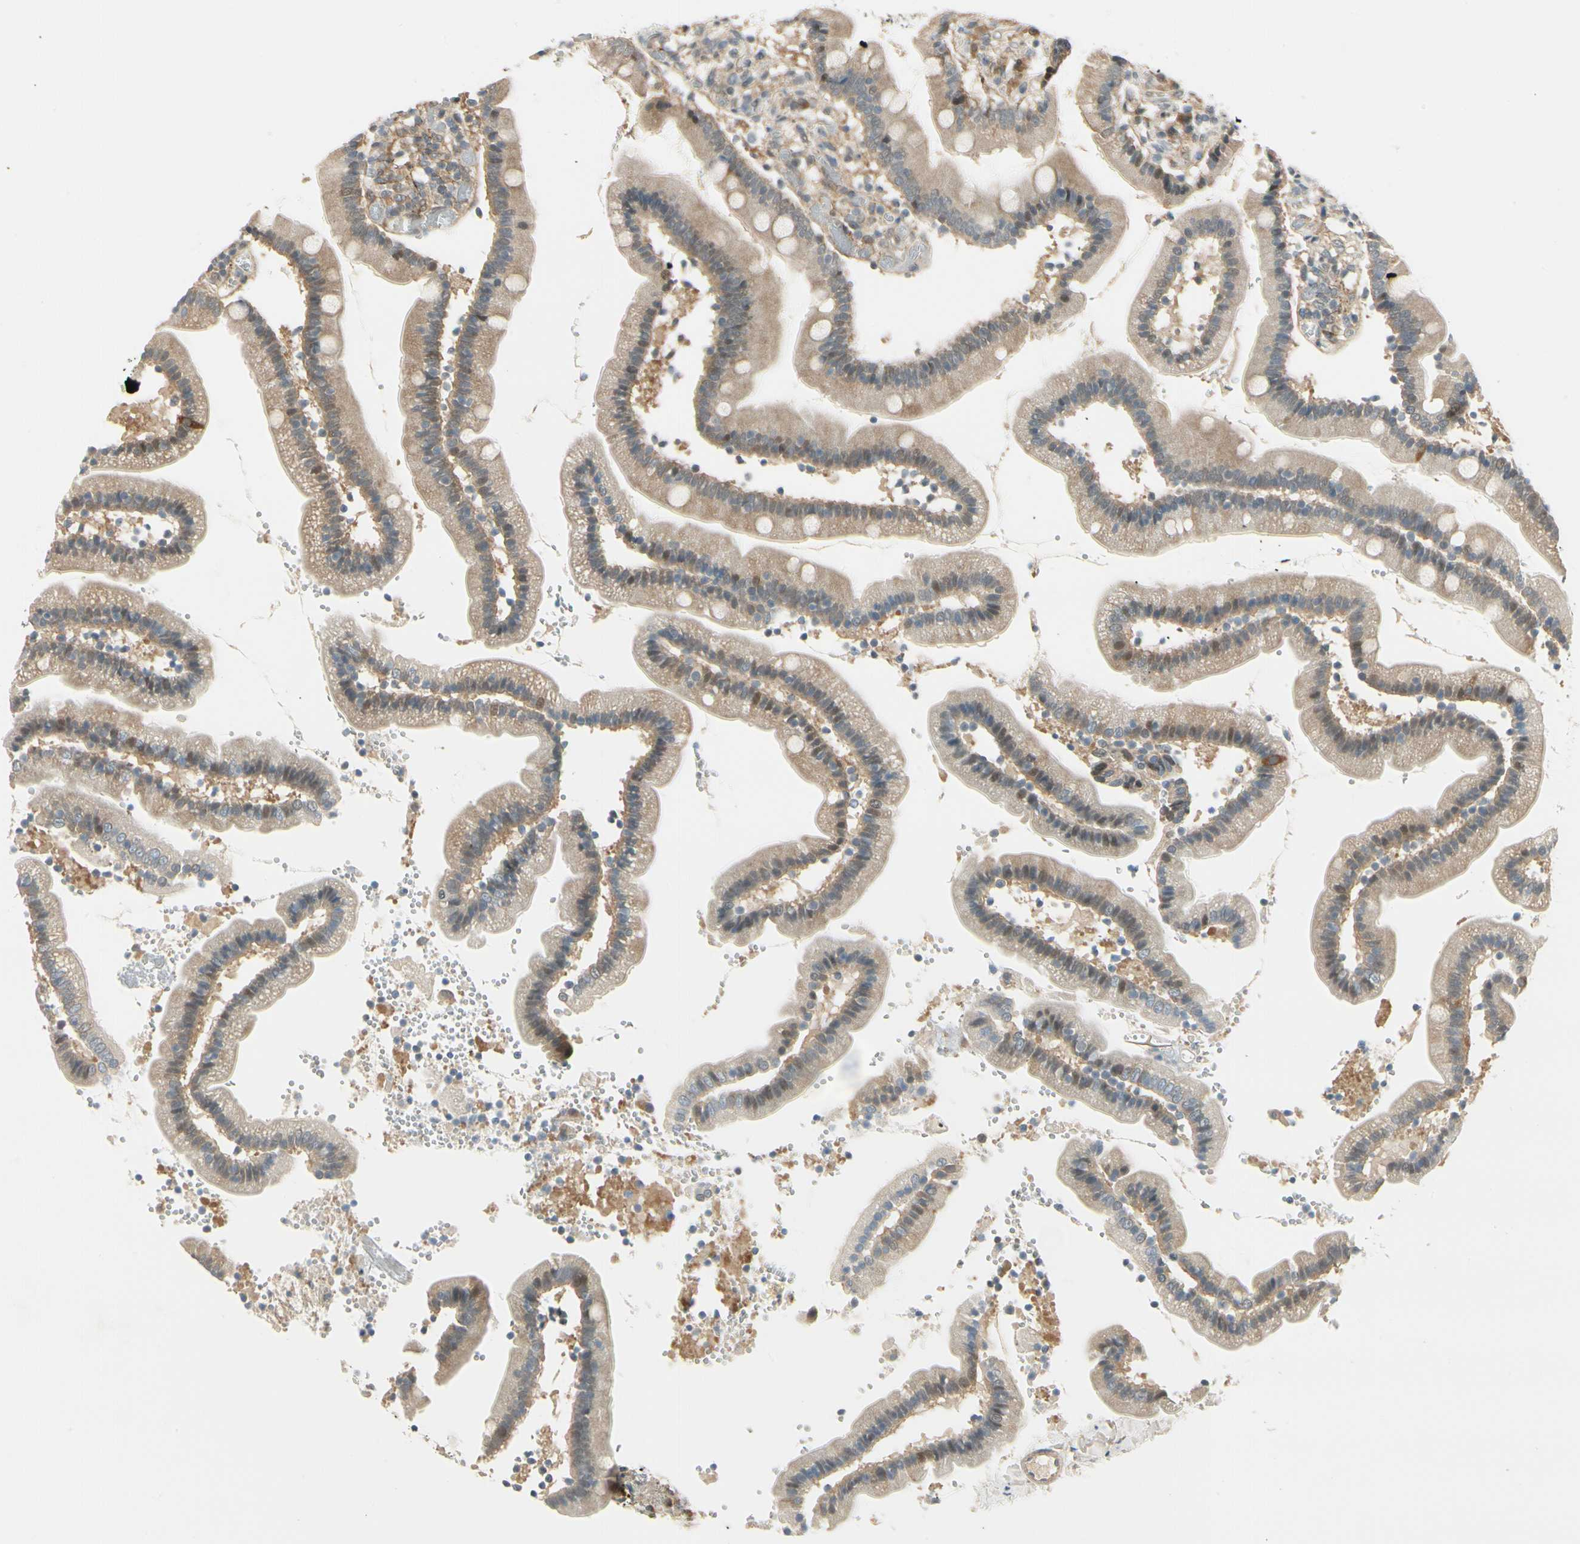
{"staining": {"intensity": "weak", "quantity": "25%-75%", "location": "cytoplasmic/membranous,nuclear"}, "tissue": "duodenum", "cell_type": "Glandular cells", "image_type": "normal", "snomed": [{"axis": "morphology", "description": "Normal tissue, NOS"}, {"axis": "topography", "description": "Duodenum"}], "caption": "An image of human duodenum stained for a protein reveals weak cytoplasmic/membranous,nuclear brown staining in glandular cells.", "gene": "EPHB3", "patient": {"sex": "male", "age": 66}}